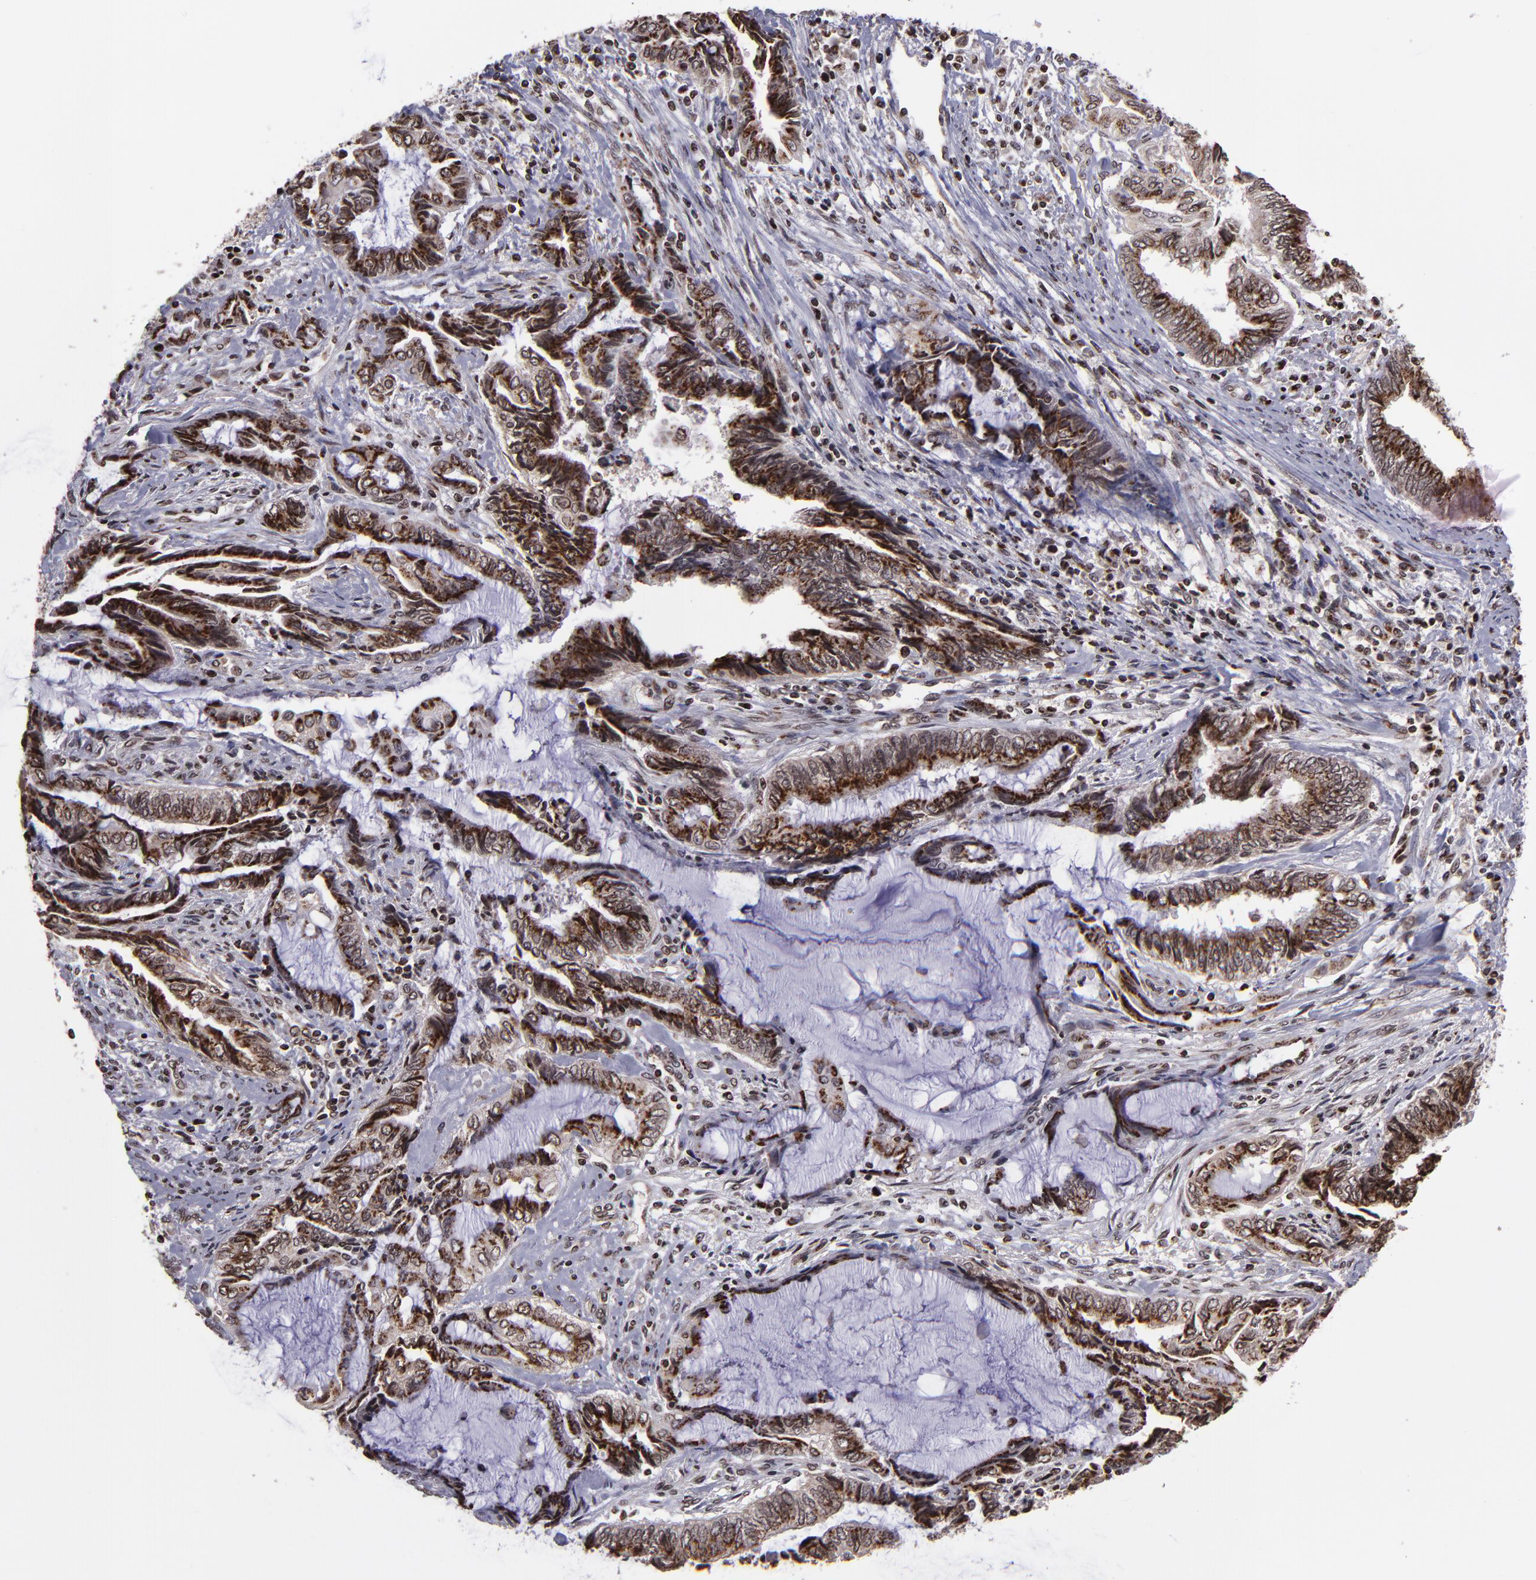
{"staining": {"intensity": "strong", "quantity": ">75%", "location": "cytoplasmic/membranous,nuclear"}, "tissue": "endometrial cancer", "cell_type": "Tumor cells", "image_type": "cancer", "snomed": [{"axis": "morphology", "description": "Adenocarcinoma, NOS"}, {"axis": "topography", "description": "Uterus"}, {"axis": "topography", "description": "Endometrium"}], "caption": "The histopathology image displays a brown stain indicating the presence of a protein in the cytoplasmic/membranous and nuclear of tumor cells in adenocarcinoma (endometrial).", "gene": "CSDC2", "patient": {"sex": "female", "age": 70}}